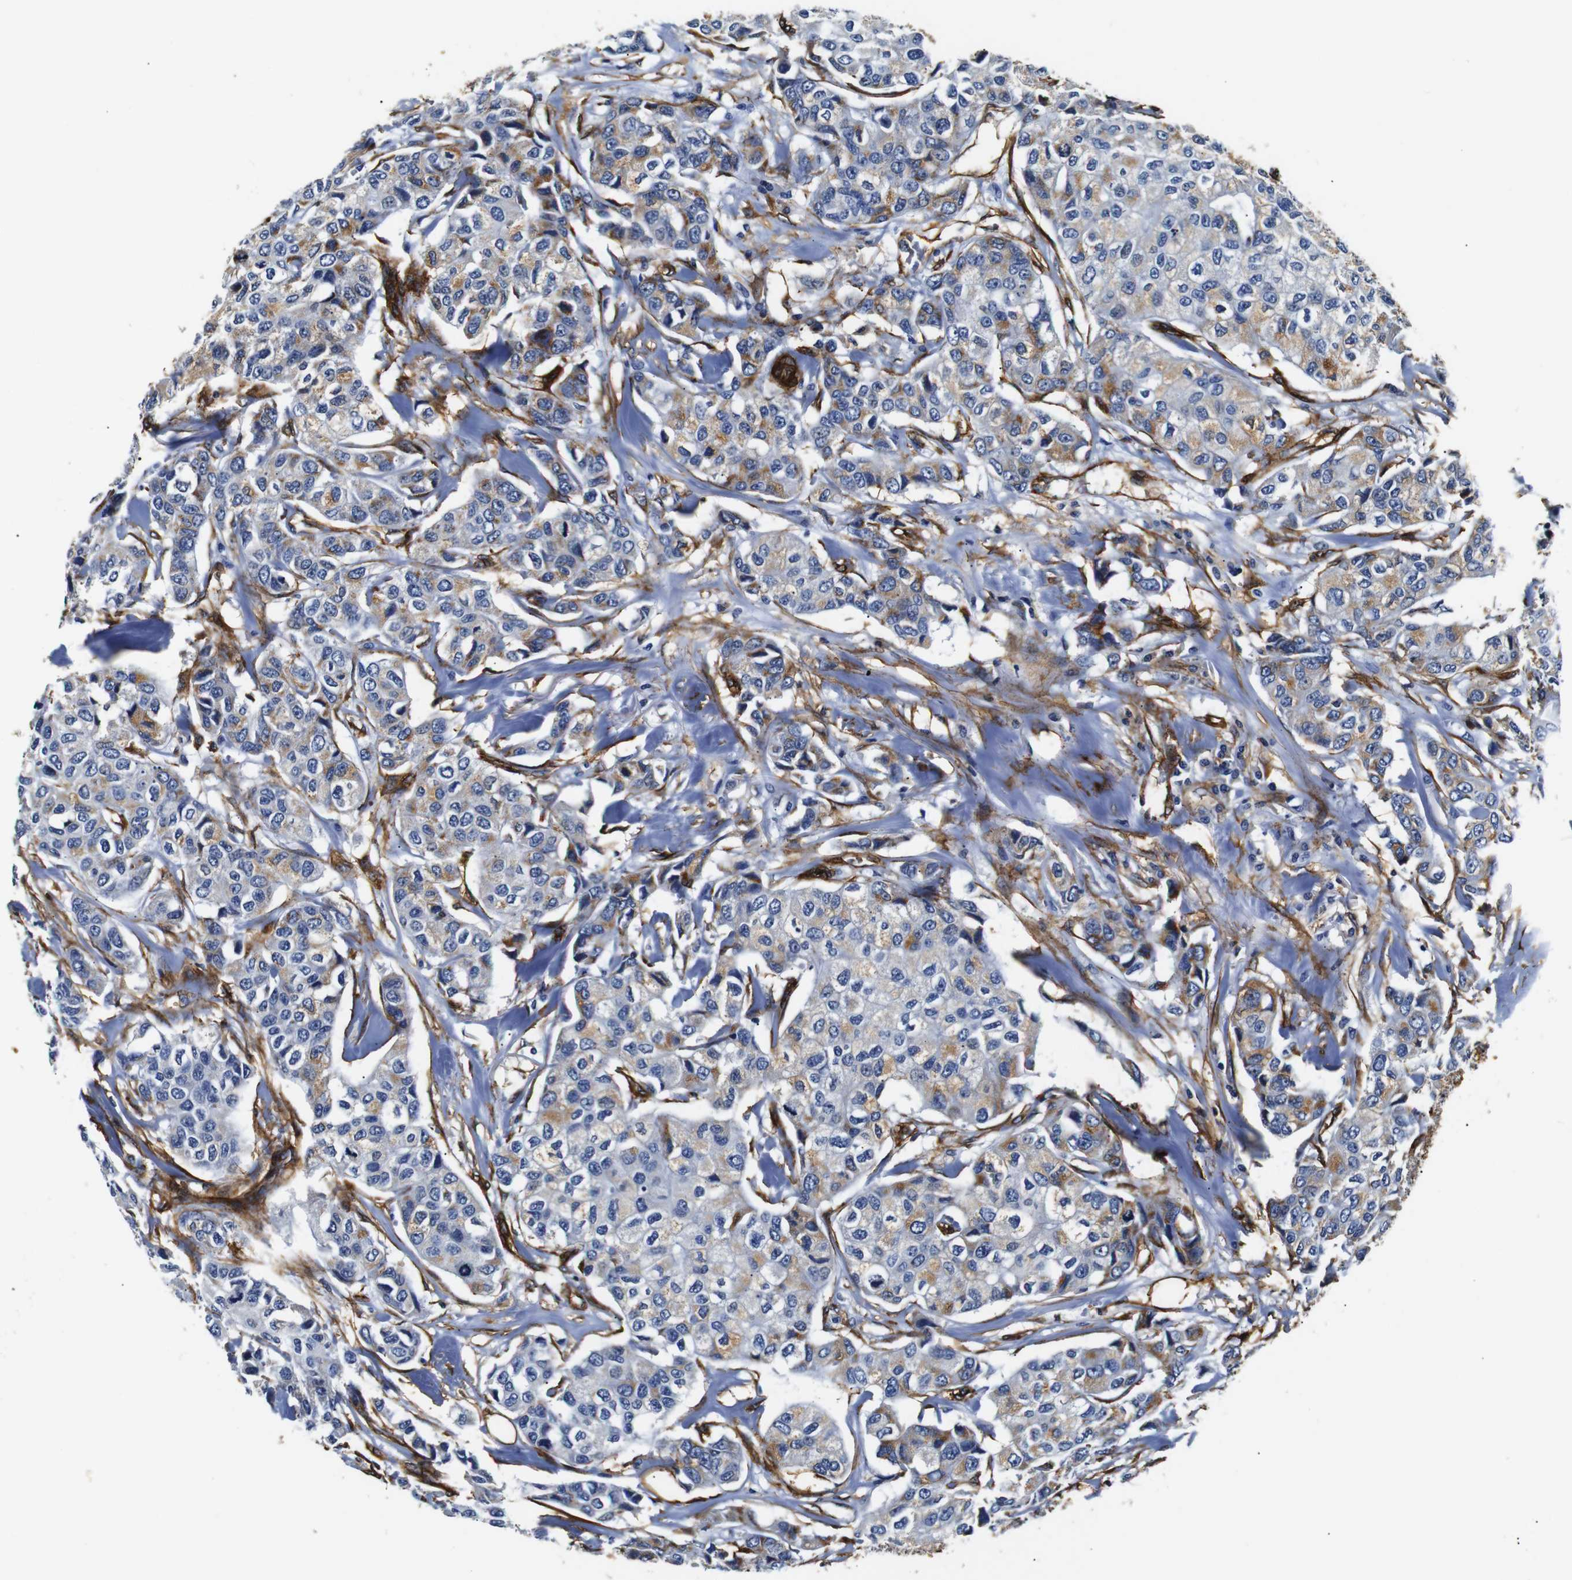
{"staining": {"intensity": "weak", "quantity": "25%-75%", "location": "cytoplasmic/membranous"}, "tissue": "breast cancer", "cell_type": "Tumor cells", "image_type": "cancer", "snomed": [{"axis": "morphology", "description": "Duct carcinoma"}, {"axis": "topography", "description": "Breast"}], "caption": "Breast cancer (infiltrating ductal carcinoma) stained with a protein marker exhibits weak staining in tumor cells.", "gene": "CAV2", "patient": {"sex": "female", "age": 80}}